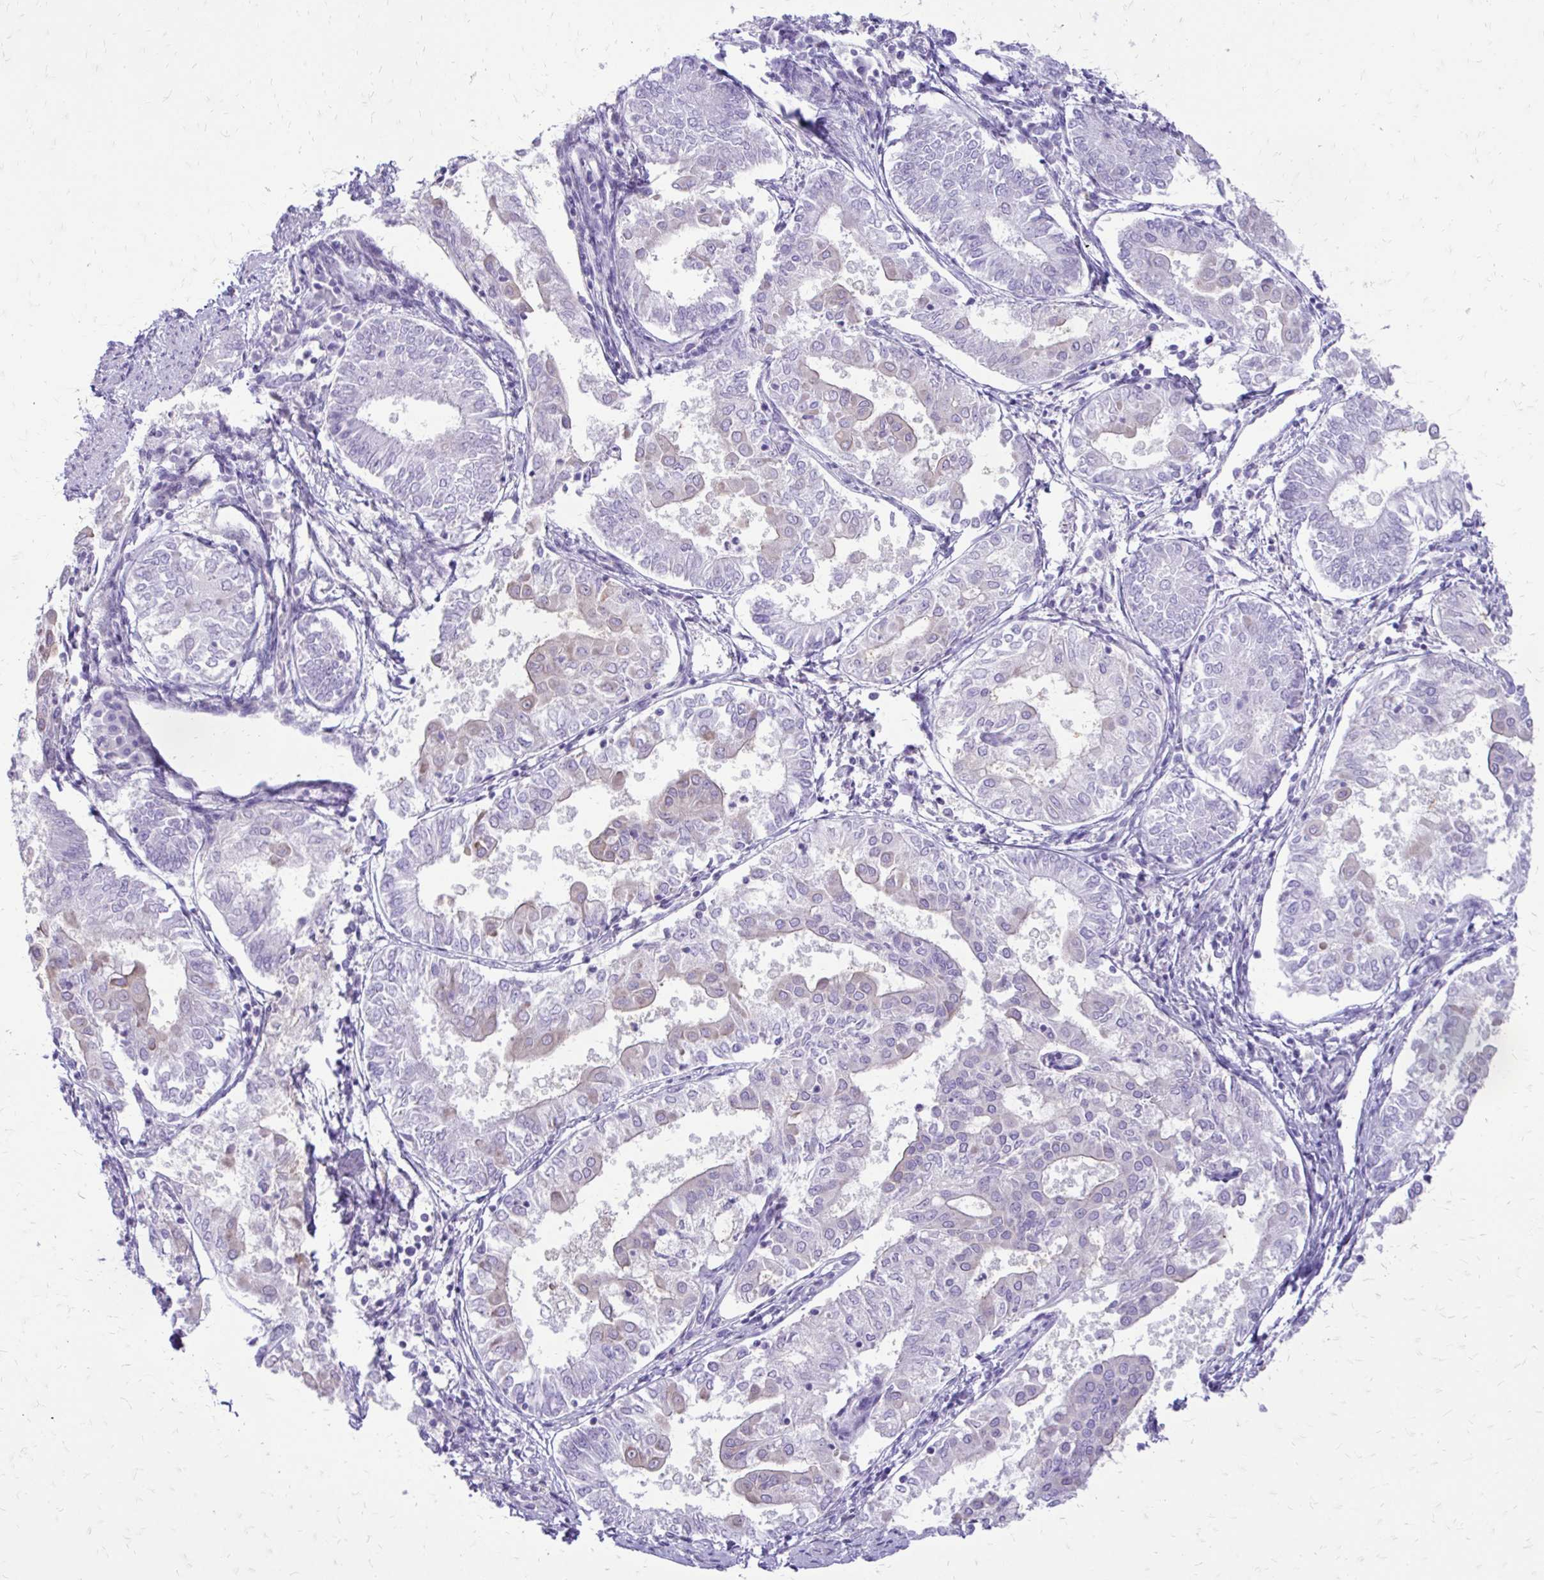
{"staining": {"intensity": "negative", "quantity": "none", "location": "none"}, "tissue": "endometrial cancer", "cell_type": "Tumor cells", "image_type": "cancer", "snomed": [{"axis": "morphology", "description": "Adenocarcinoma, NOS"}, {"axis": "topography", "description": "Endometrium"}], "caption": "The image displays no staining of tumor cells in endometrial cancer. Nuclei are stained in blue.", "gene": "SIGLEC11", "patient": {"sex": "female", "age": 68}}